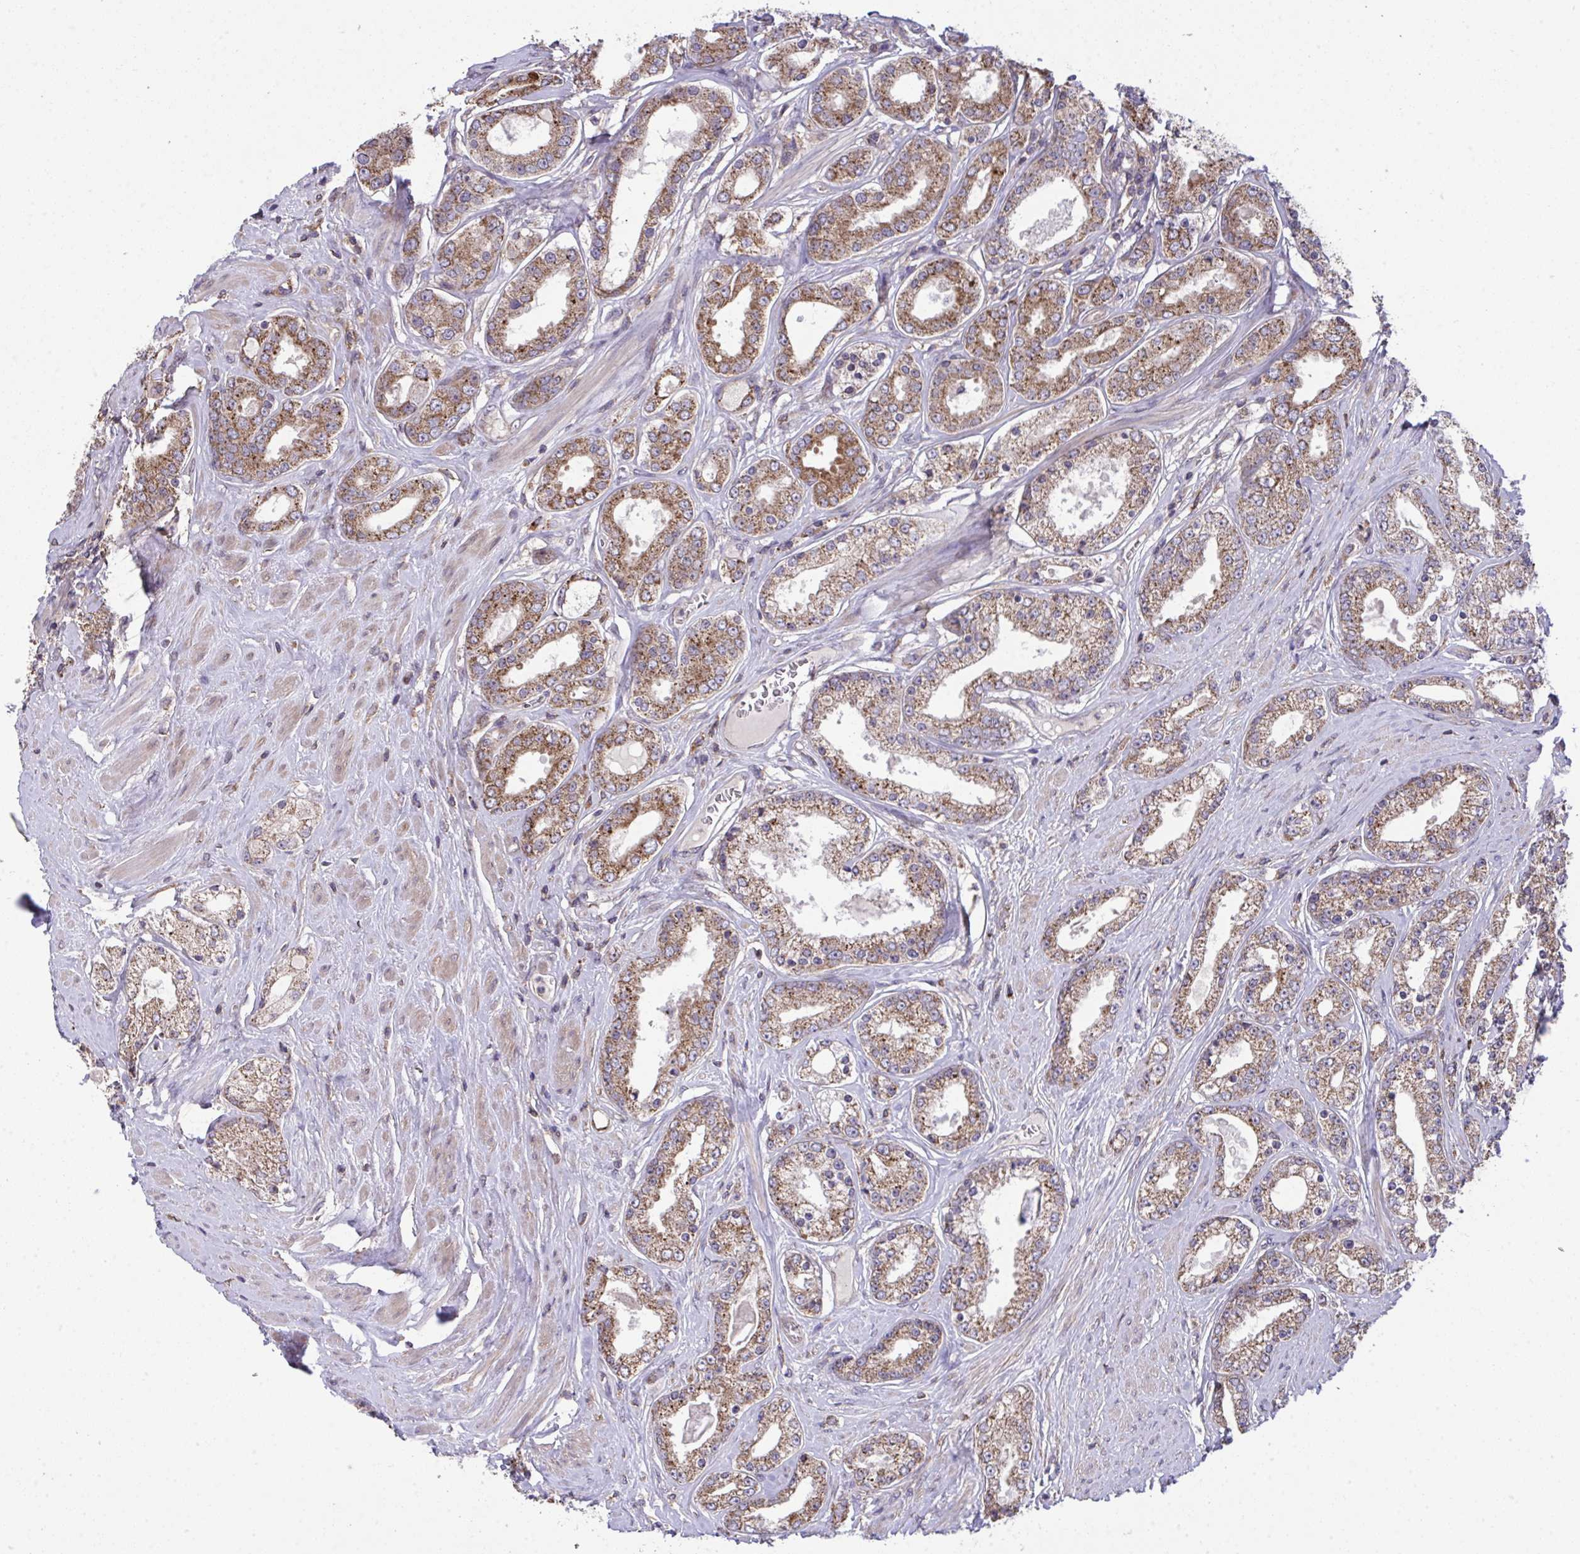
{"staining": {"intensity": "moderate", "quantity": ">75%", "location": "cytoplasmic/membranous"}, "tissue": "prostate cancer", "cell_type": "Tumor cells", "image_type": "cancer", "snomed": [{"axis": "morphology", "description": "Adenocarcinoma, High grade"}, {"axis": "topography", "description": "Prostate"}], "caption": "An image of prostate cancer stained for a protein displays moderate cytoplasmic/membranous brown staining in tumor cells.", "gene": "PPM1H", "patient": {"sex": "male", "age": 66}}